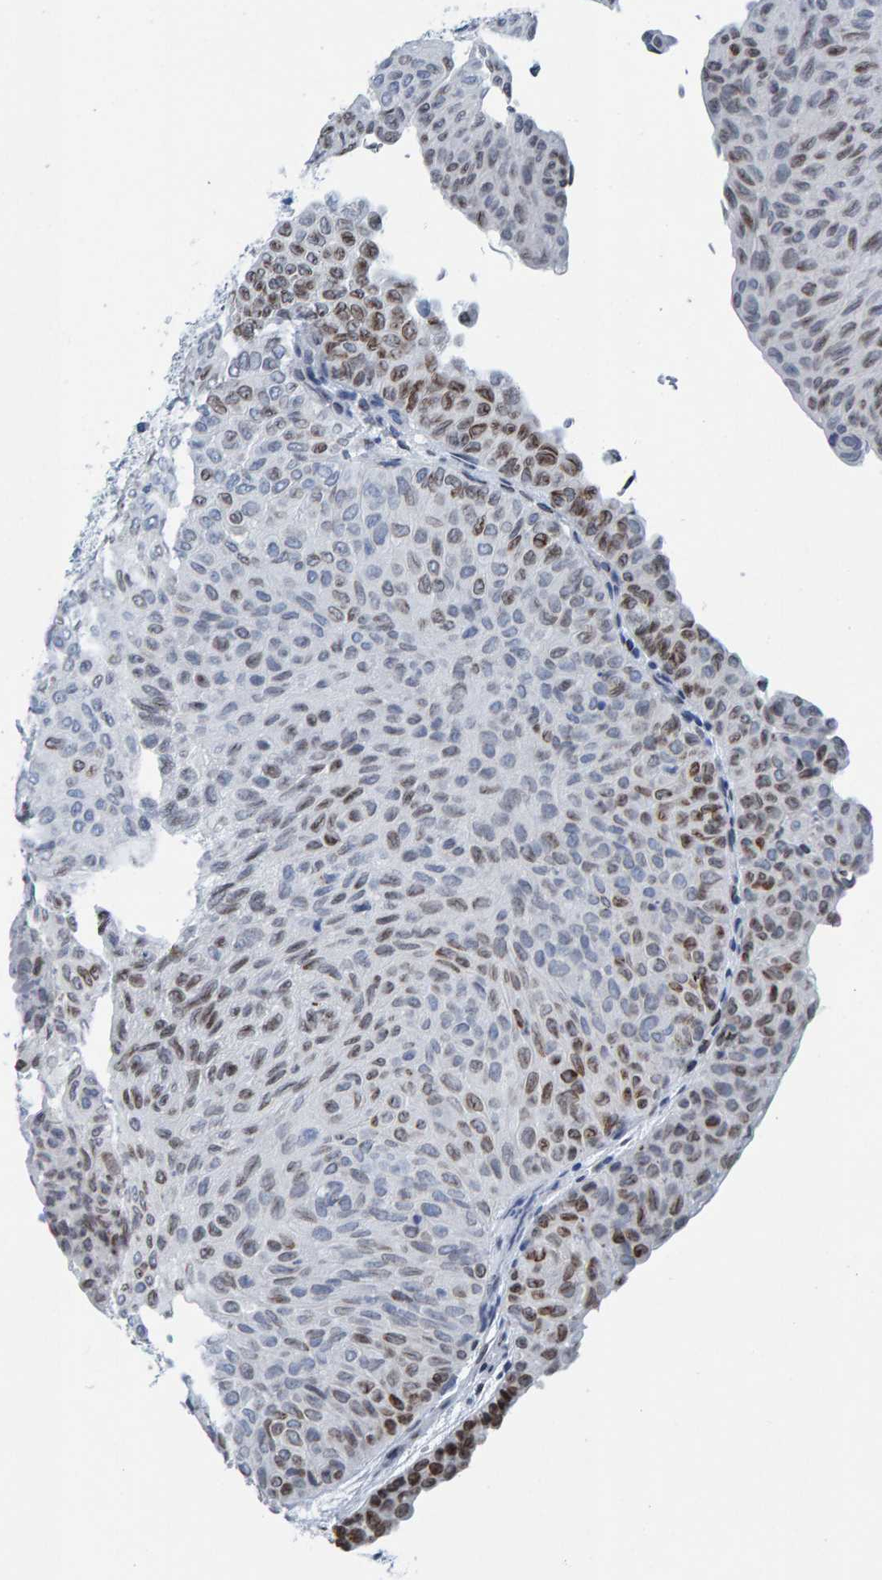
{"staining": {"intensity": "moderate", "quantity": "<25%", "location": "cytoplasmic/membranous,nuclear"}, "tissue": "urothelial cancer", "cell_type": "Tumor cells", "image_type": "cancer", "snomed": [{"axis": "morphology", "description": "Urothelial carcinoma, Low grade"}, {"axis": "topography", "description": "Urinary bladder"}], "caption": "Immunohistochemistry (IHC) micrograph of neoplastic tissue: urothelial carcinoma (low-grade) stained using IHC displays low levels of moderate protein expression localized specifically in the cytoplasmic/membranous and nuclear of tumor cells, appearing as a cytoplasmic/membranous and nuclear brown color.", "gene": "LMNB2", "patient": {"sex": "male", "age": 78}}